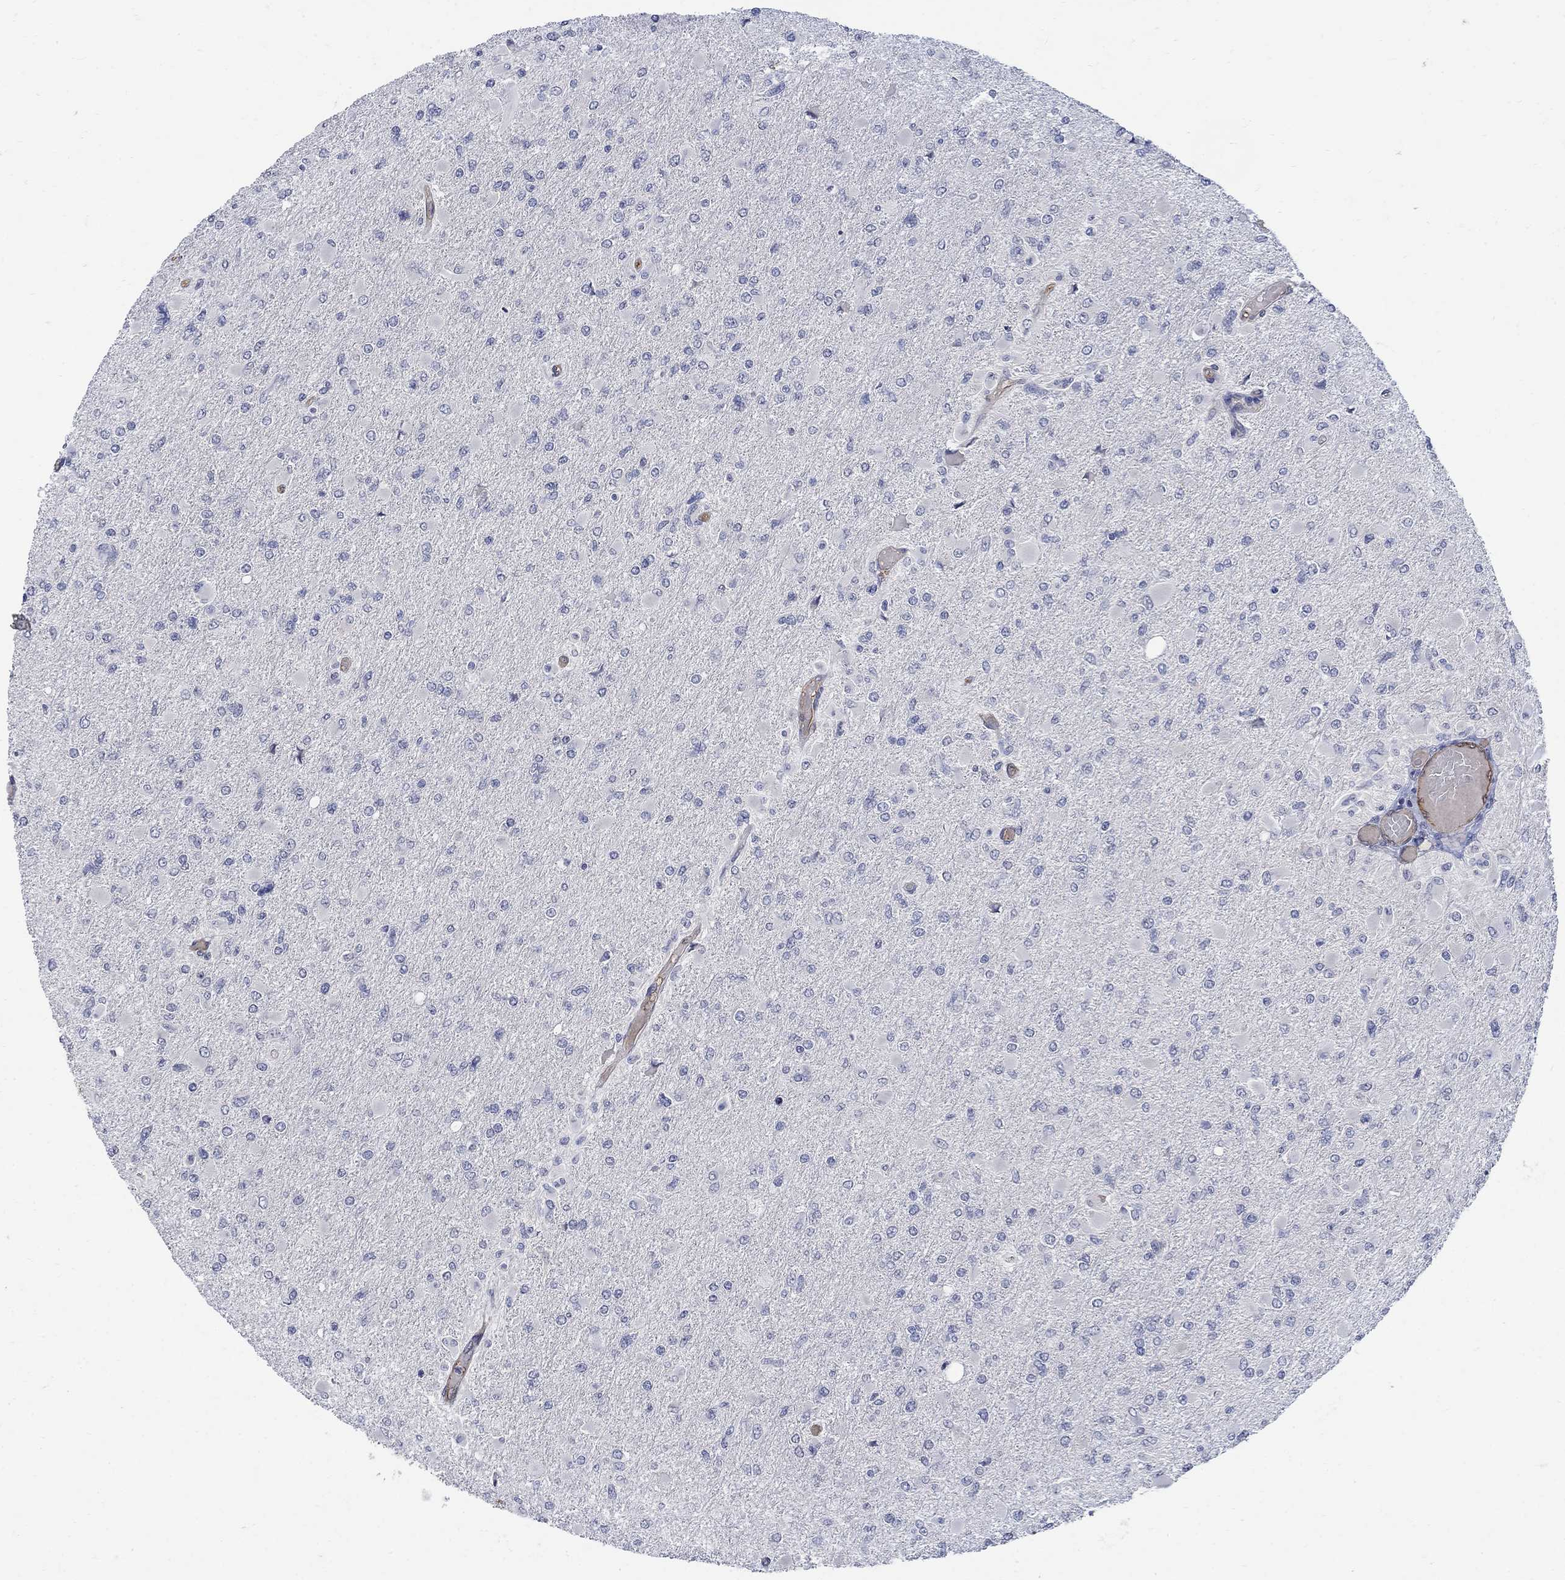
{"staining": {"intensity": "negative", "quantity": "none", "location": "none"}, "tissue": "glioma", "cell_type": "Tumor cells", "image_type": "cancer", "snomed": [{"axis": "morphology", "description": "Glioma, malignant, High grade"}, {"axis": "topography", "description": "Cerebral cortex"}], "caption": "Protein analysis of malignant glioma (high-grade) displays no significant positivity in tumor cells. (DAB (3,3'-diaminobenzidine) IHC visualized using brightfield microscopy, high magnification).", "gene": "TGM2", "patient": {"sex": "female", "age": 36}}